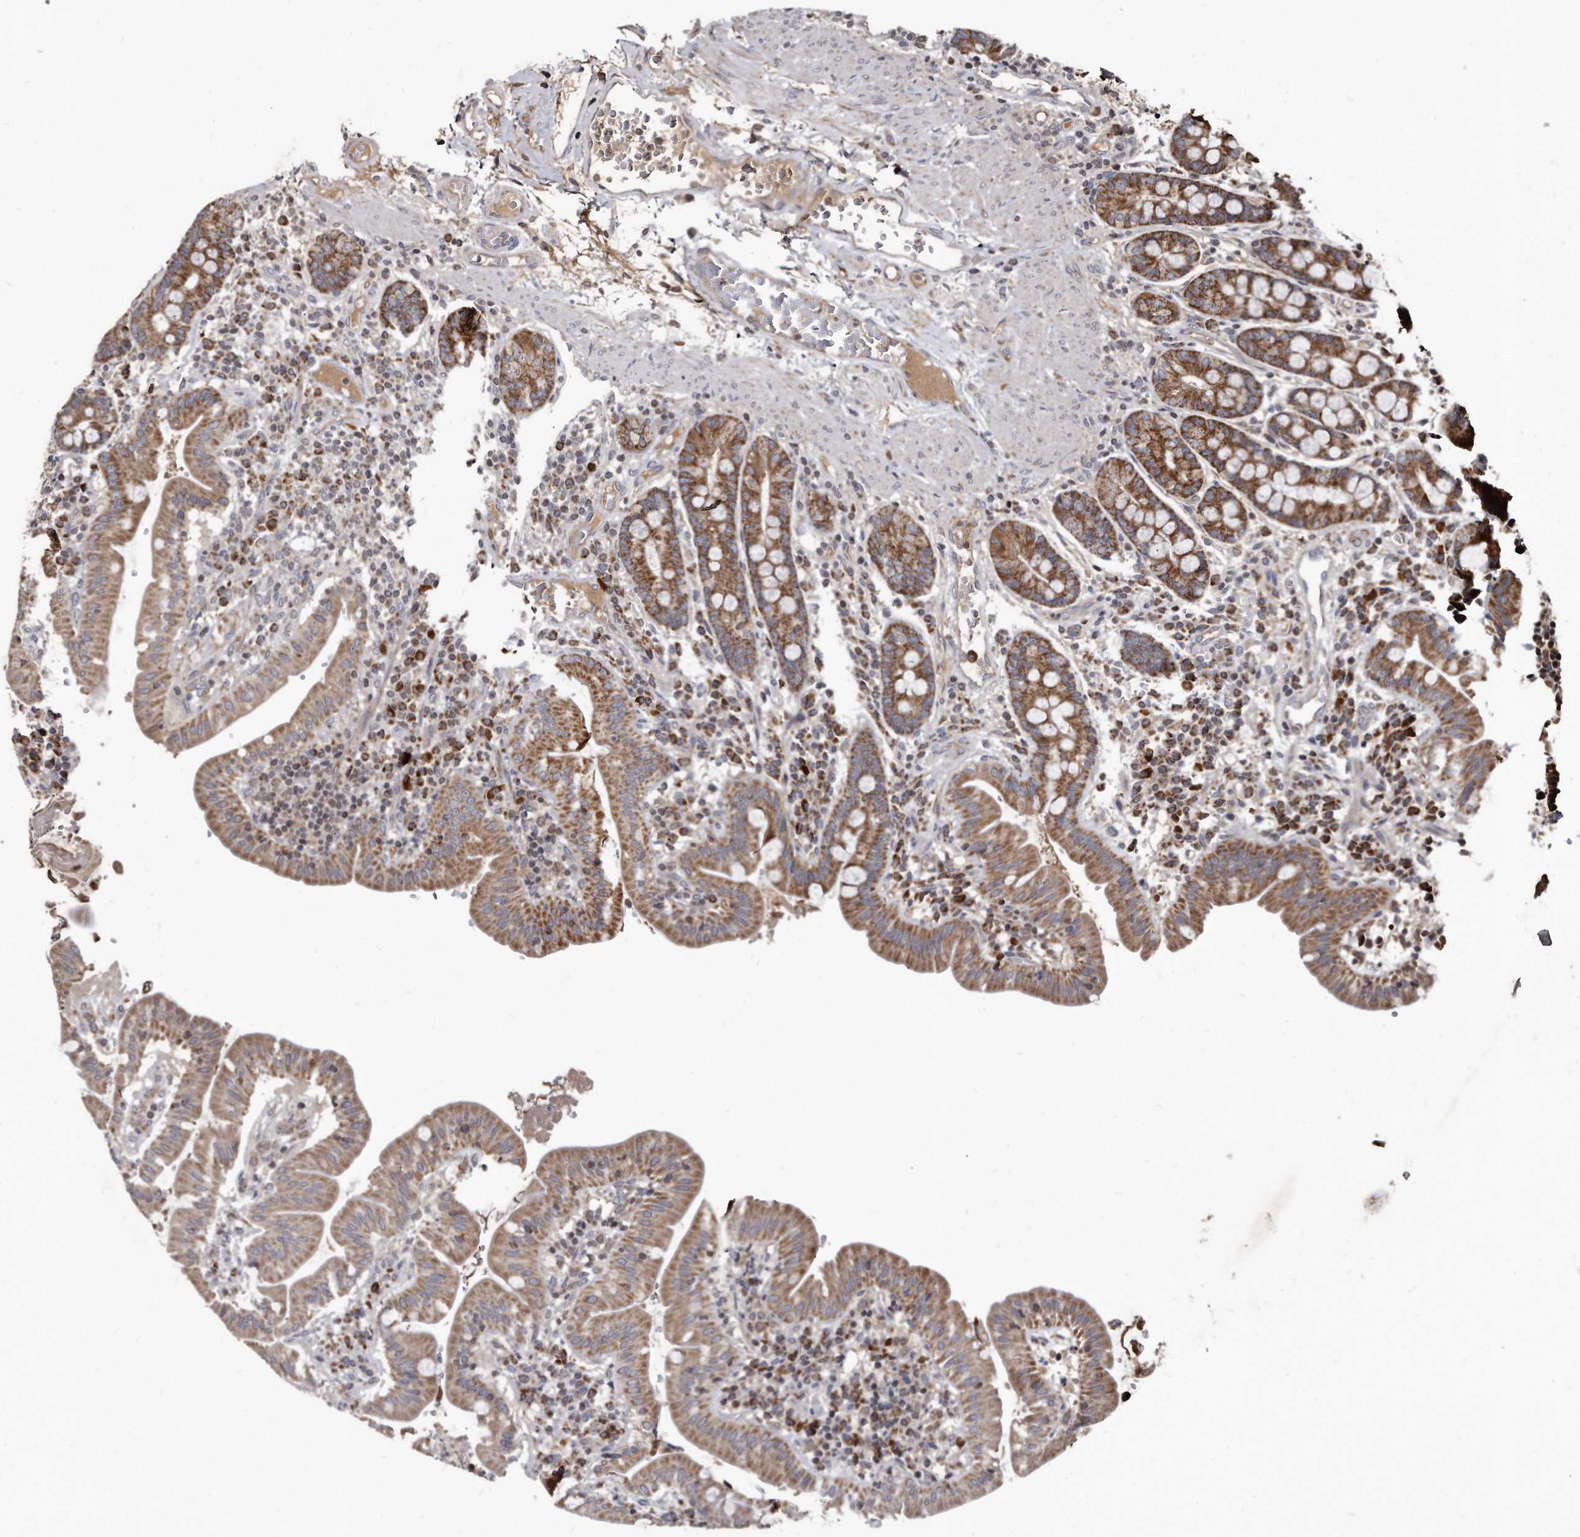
{"staining": {"intensity": "moderate", "quantity": ">75%", "location": "cytoplasmic/membranous"}, "tissue": "duodenum", "cell_type": "Glandular cells", "image_type": "normal", "snomed": [{"axis": "morphology", "description": "Normal tissue, NOS"}, {"axis": "morphology", "description": "Adenocarcinoma, NOS"}, {"axis": "topography", "description": "Pancreas"}, {"axis": "topography", "description": "Duodenum"}], "caption": "IHC micrograph of unremarkable duodenum: duodenum stained using immunohistochemistry (IHC) reveals medium levels of moderate protein expression localized specifically in the cytoplasmic/membranous of glandular cells, appearing as a cytoplasmic/membranous brown color.", "gene": "FAM136A", "patient": {"sex": "male", "age": 50}}